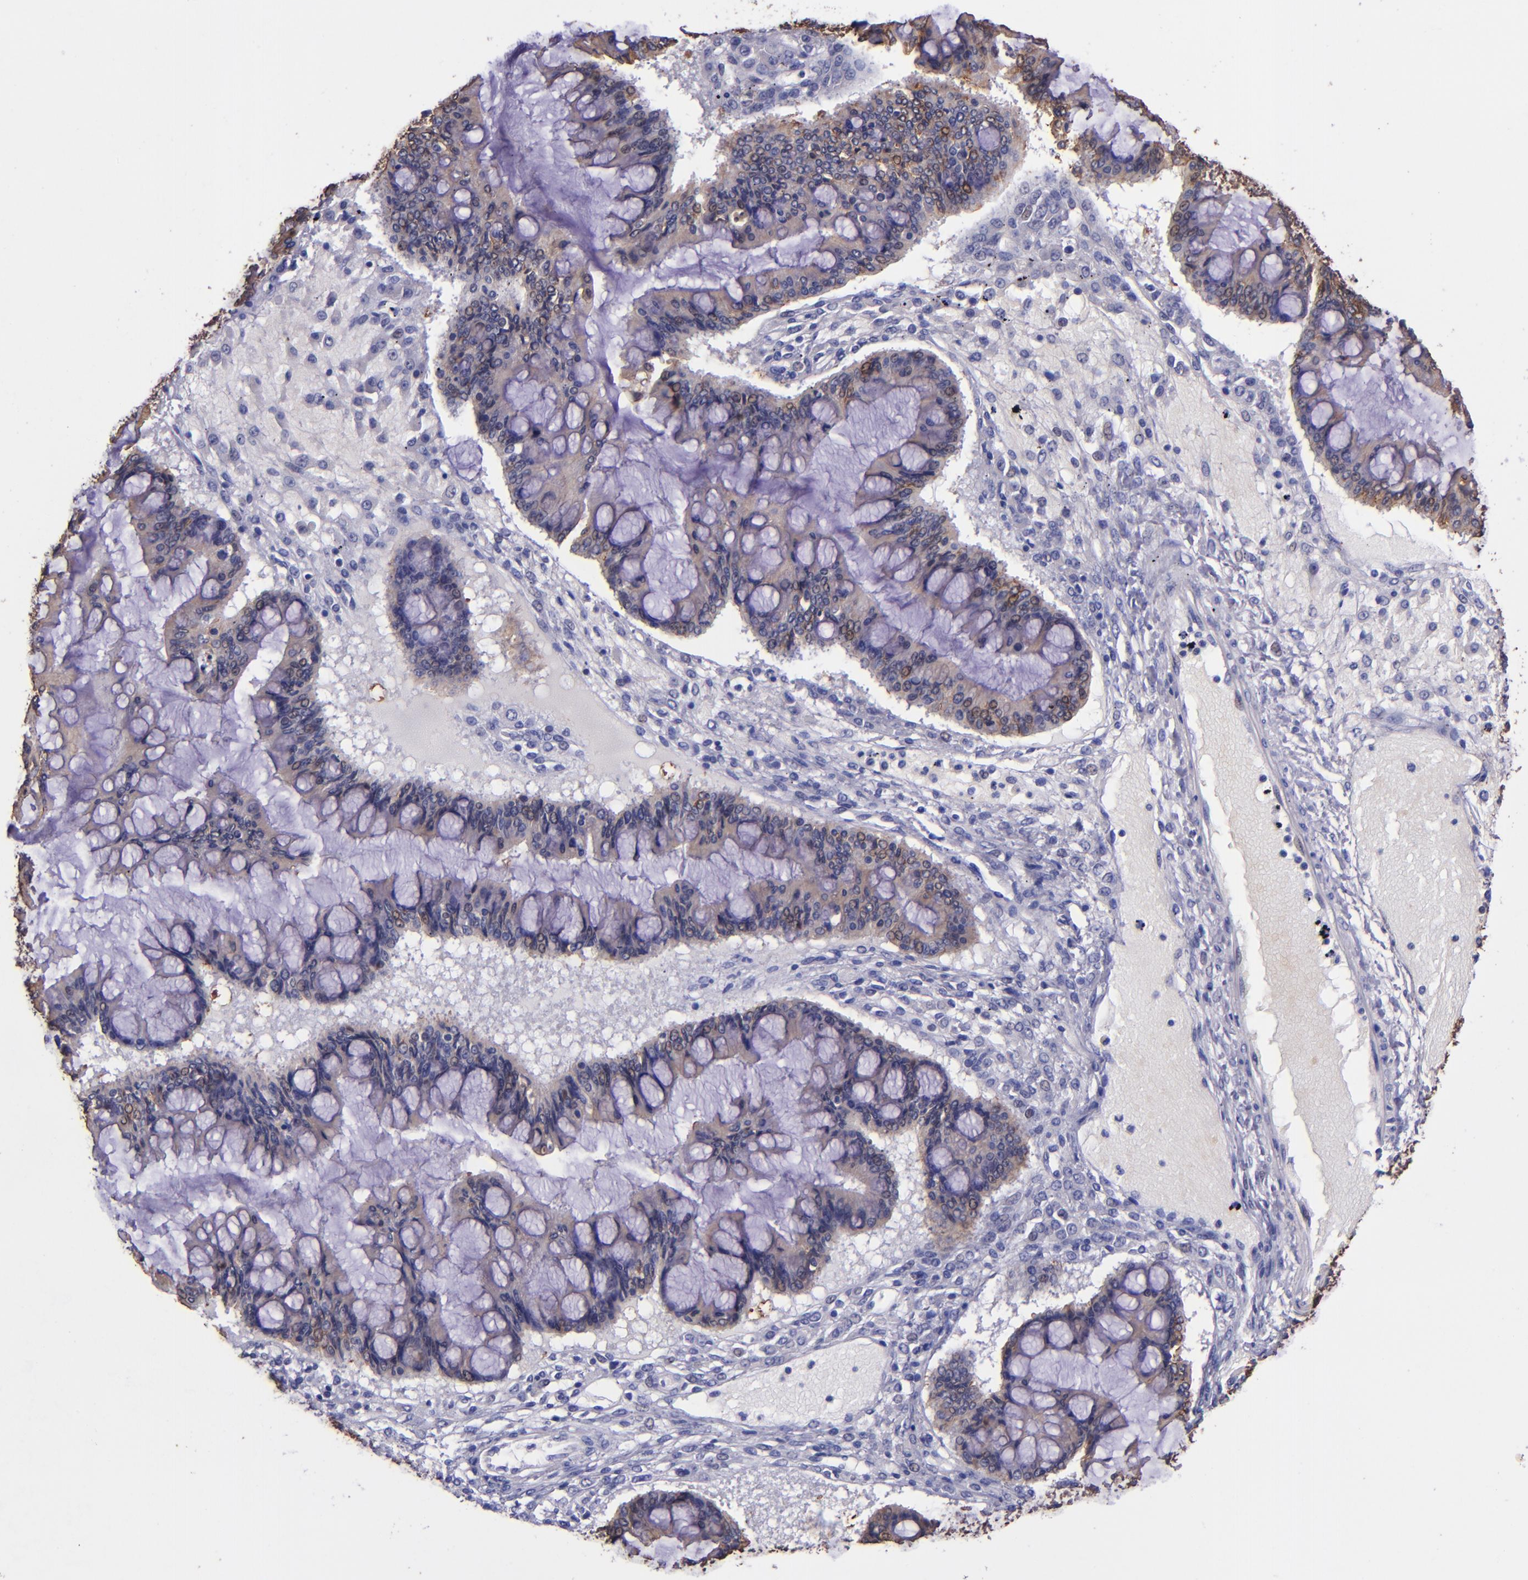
{"staining": {"intensity": "negative", "quantity": "none", "location": "none"}, "tissue": "ovarian cancer", "cell_type": "Tumor cells", "image_type": "cancer", "snomed": [{"axis": "morphology", "description": "Cystadenocarcinoma, mucinous, NOS"}, {"axis": "topography", "description": "Ovary"}], "caption": "Ovarian mucinous cystadenocarcinoma was stained to show a protein in brown. There is no significant staining in tumor cells.", "gene": "KRT4", "patient": {"sex": "female", "age": 73}}